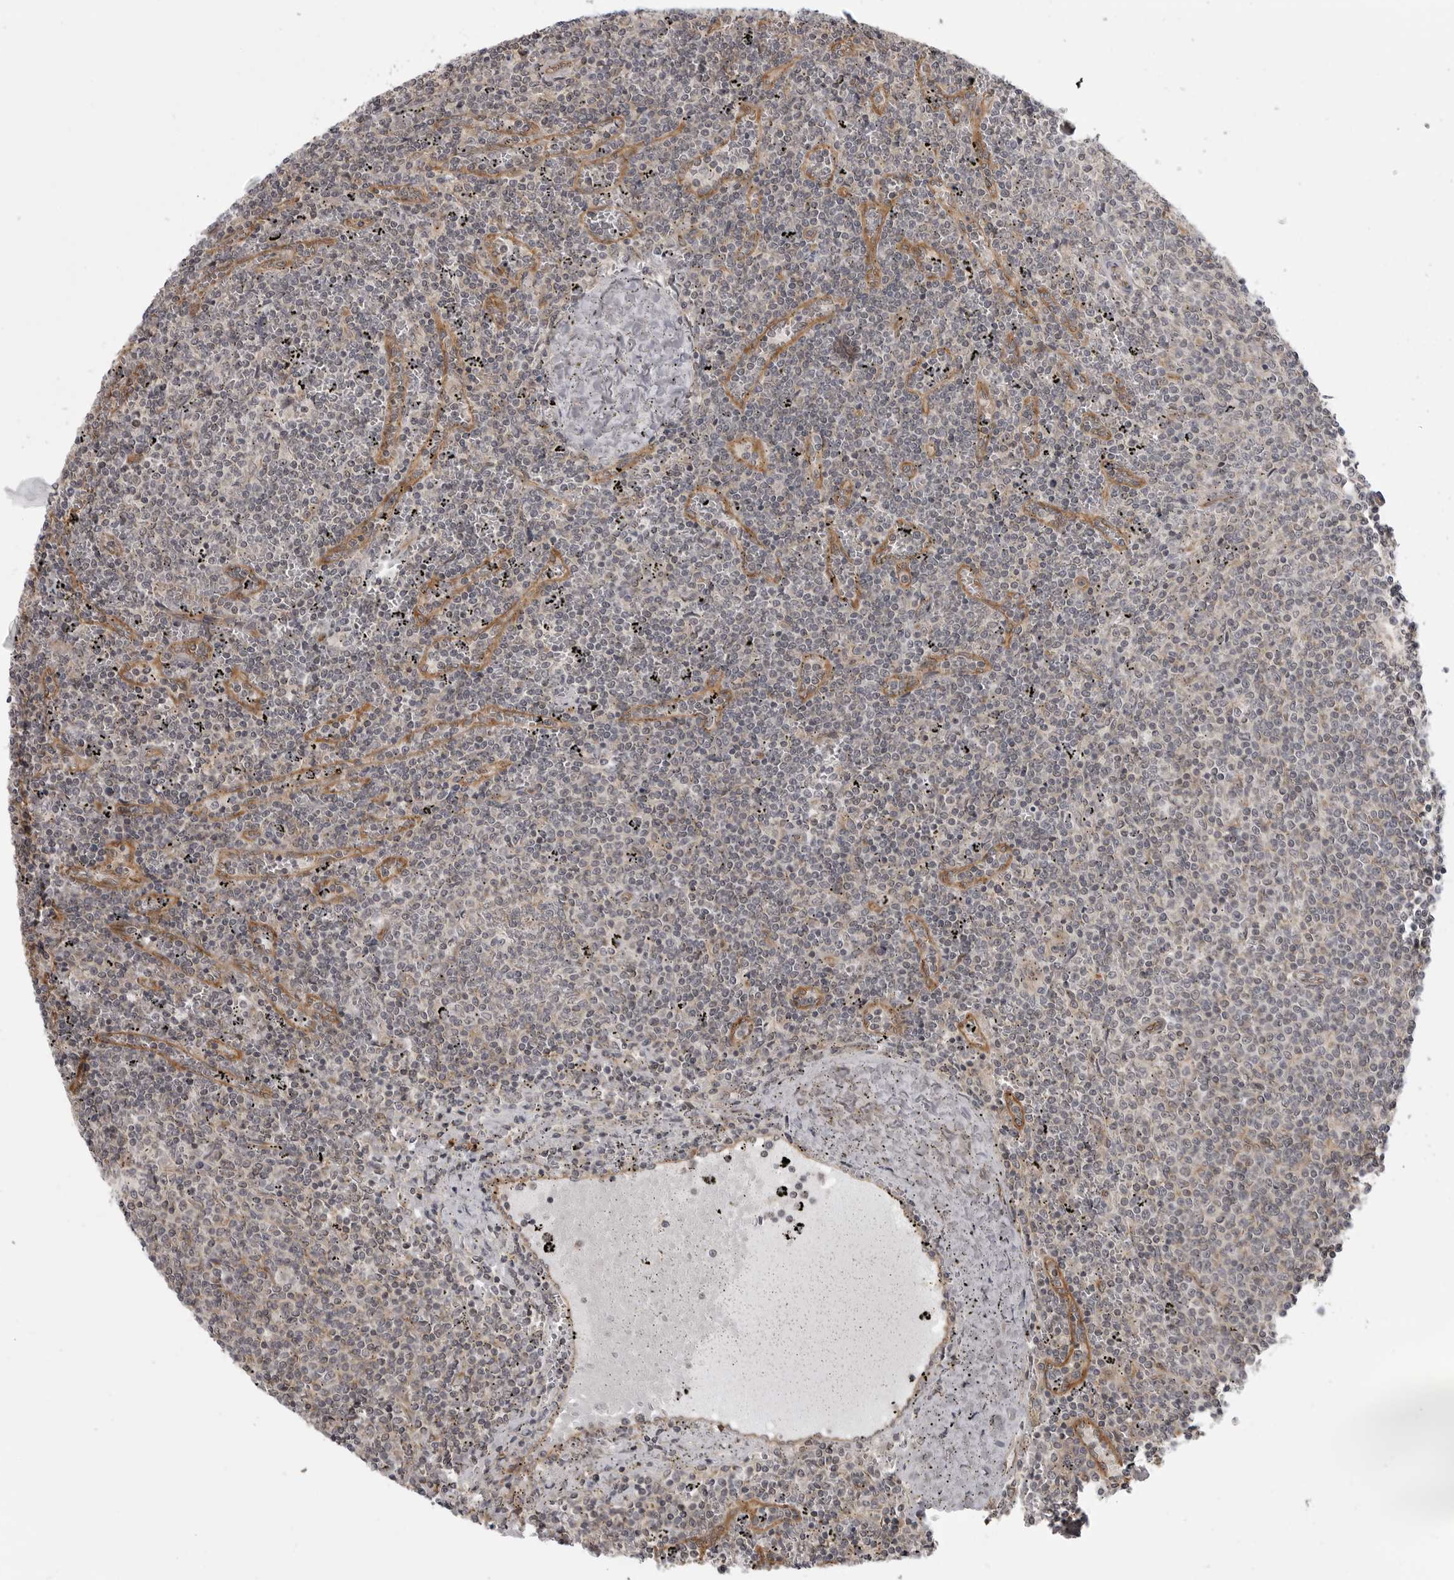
{"staining": {"intensity": "negative", "quantity": "none", "location": "none"}, "tissue": "lymphoma", "cell_type": "Tumor cells", "image_type": "cancer", "snomed": [{"axis": "morphology", "description": "Malignant lymphoma, non-Hodgkin's type, Low grade"}, {"axis": "topography", "description": "Spleen"}], "caption": "Malignant lymphoma, non-Hodgkin's type (low-grade) stained for a protein using immunohistochemistry demonstrates no positivity tumor cells.", "gene": "LRRC45", "patient": {"sex": "female", "age": 50}}